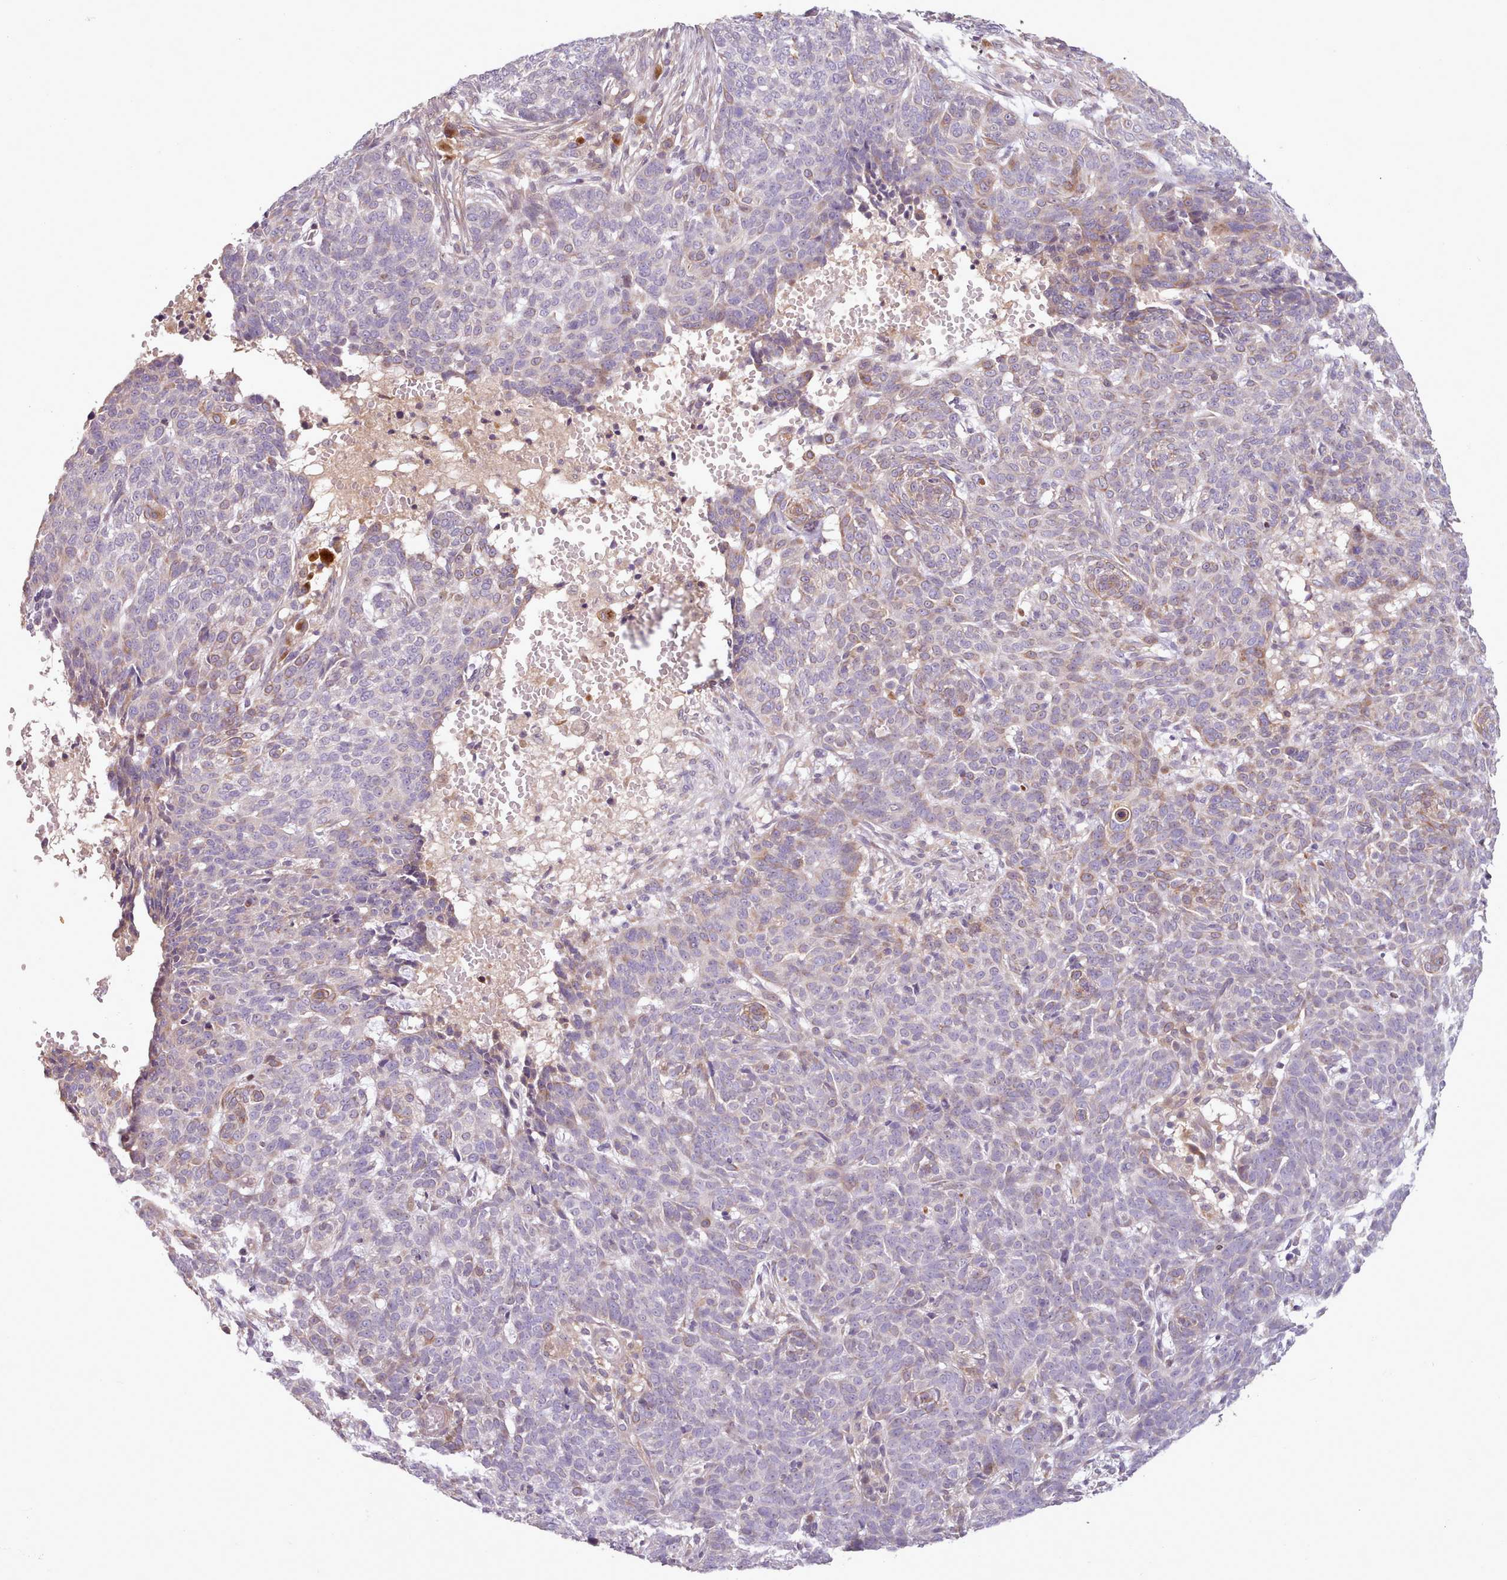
{"staining": {"intensity": "moderate", "quantity": "<25%", "location": "cytoplasmic/membranous"}, "tissue": "skin cancer", "cell_type": "Tumor cells", "image_type": "cancer", "snomed": [{"axis": "morphology", "description": "Basal cell carcinoma"}, {"axis": "topography", "description": "Skin"}], "caption": "DAB (3,3'-diaminobenzidine) immunohistochemical staining of basal cell carcinoma (skin) demonstrates moderate cytoplasmic/membranous protein expression in about <25% of tumor cells.", "gene": "NMRK1", "patient": {"sex": "male", "age": 85}}